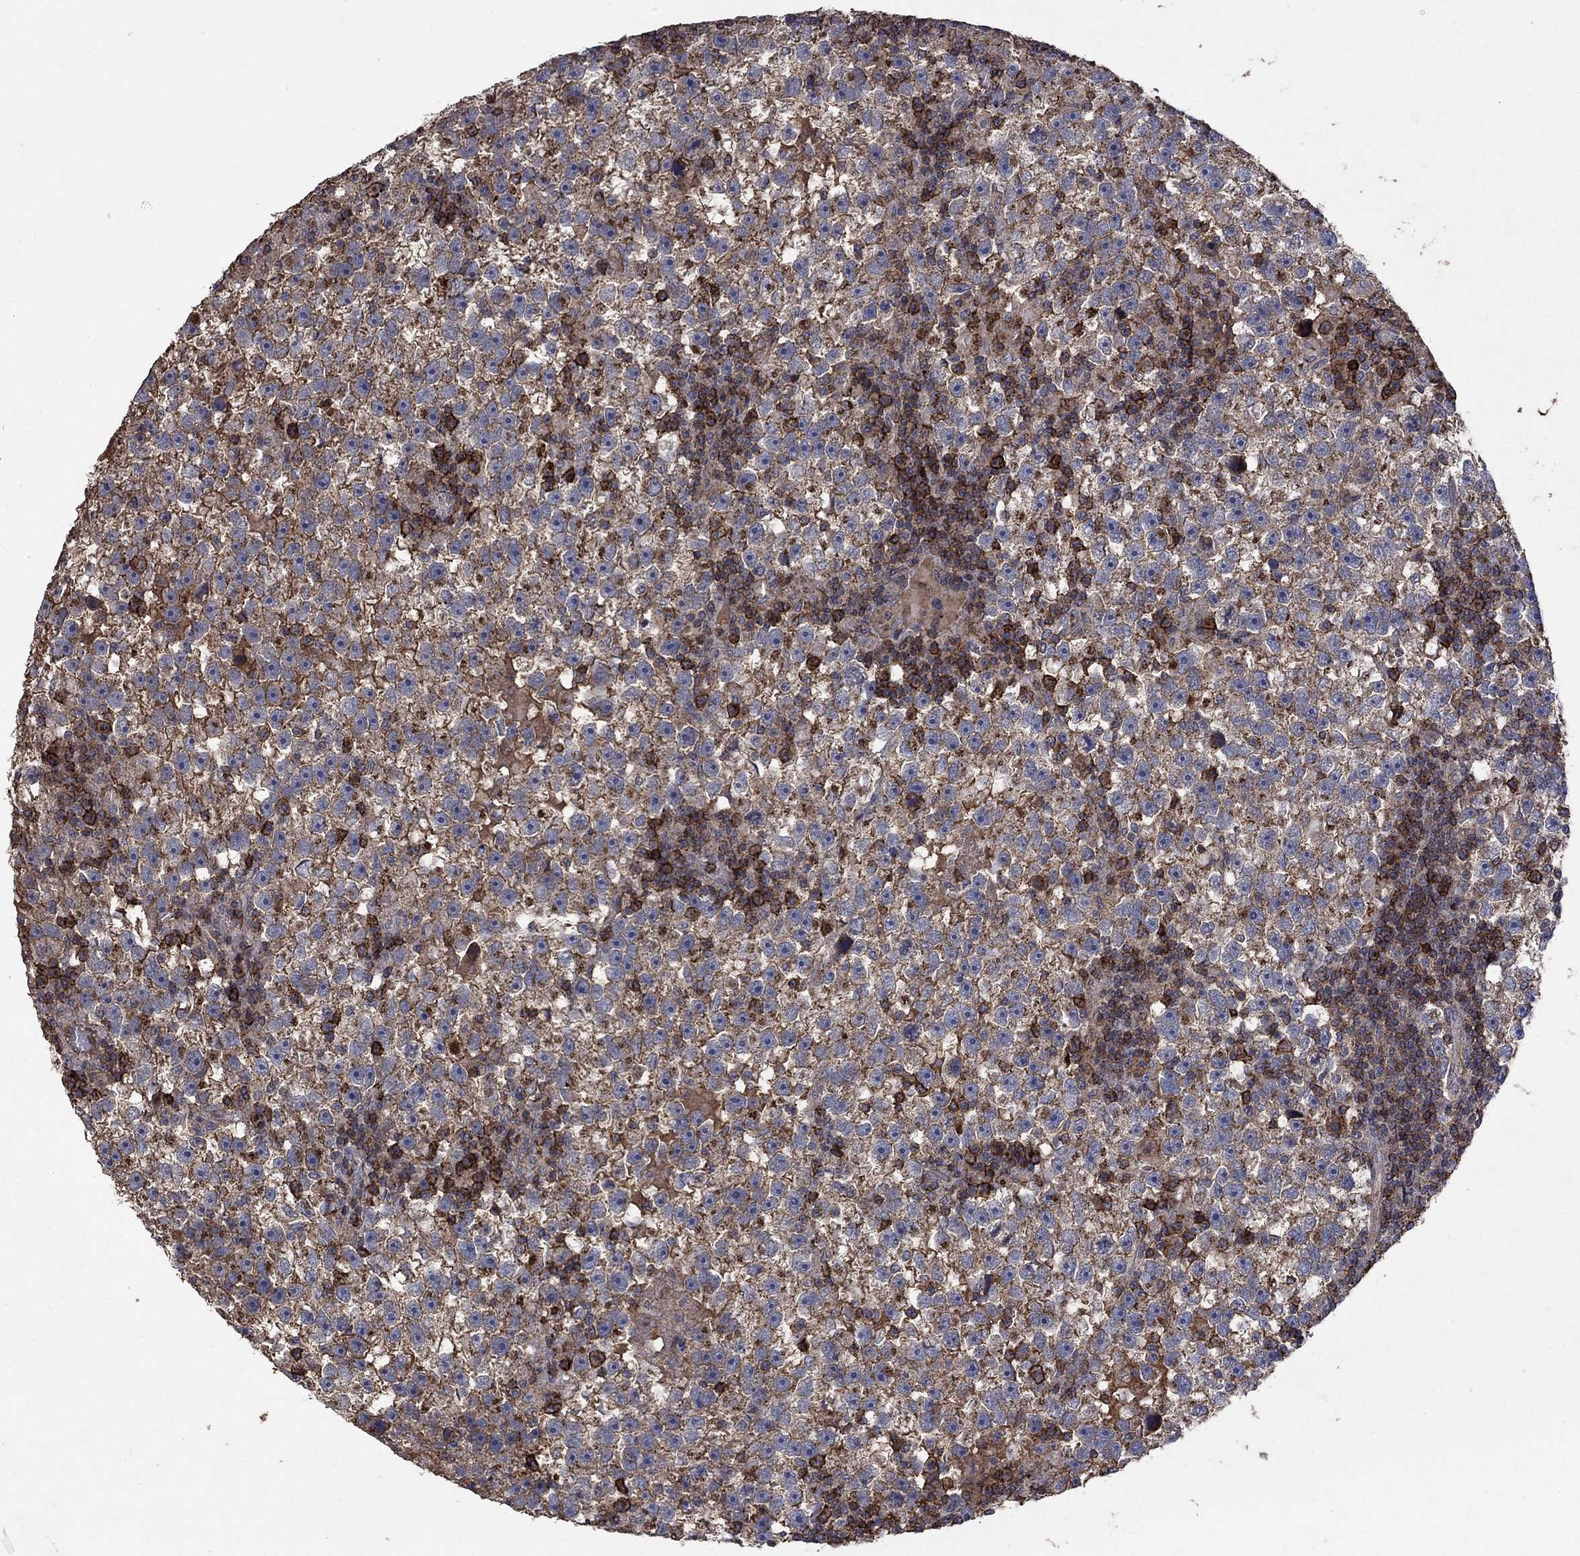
{"staining": {"intensity": "strong", "quantity": "<25%", "location": "cytoplasmic/membranous"}, "tissue": "testis cancer", "cell_type": "Tumor cells", "image_type": "cancer", "snomed": [{"axis": "morphology", "description": "Seminoma, NOS"}, {"axis": "topography", "description": "Testis"}], "caption": "Immunohistochemical staining of testis cancer demonstrates medium levels of strong cytoplasmic/membranous protein expression in about <25% of tumor cells.", "gene": "CD24", "patient": {"sex": "male", "age": 47}}